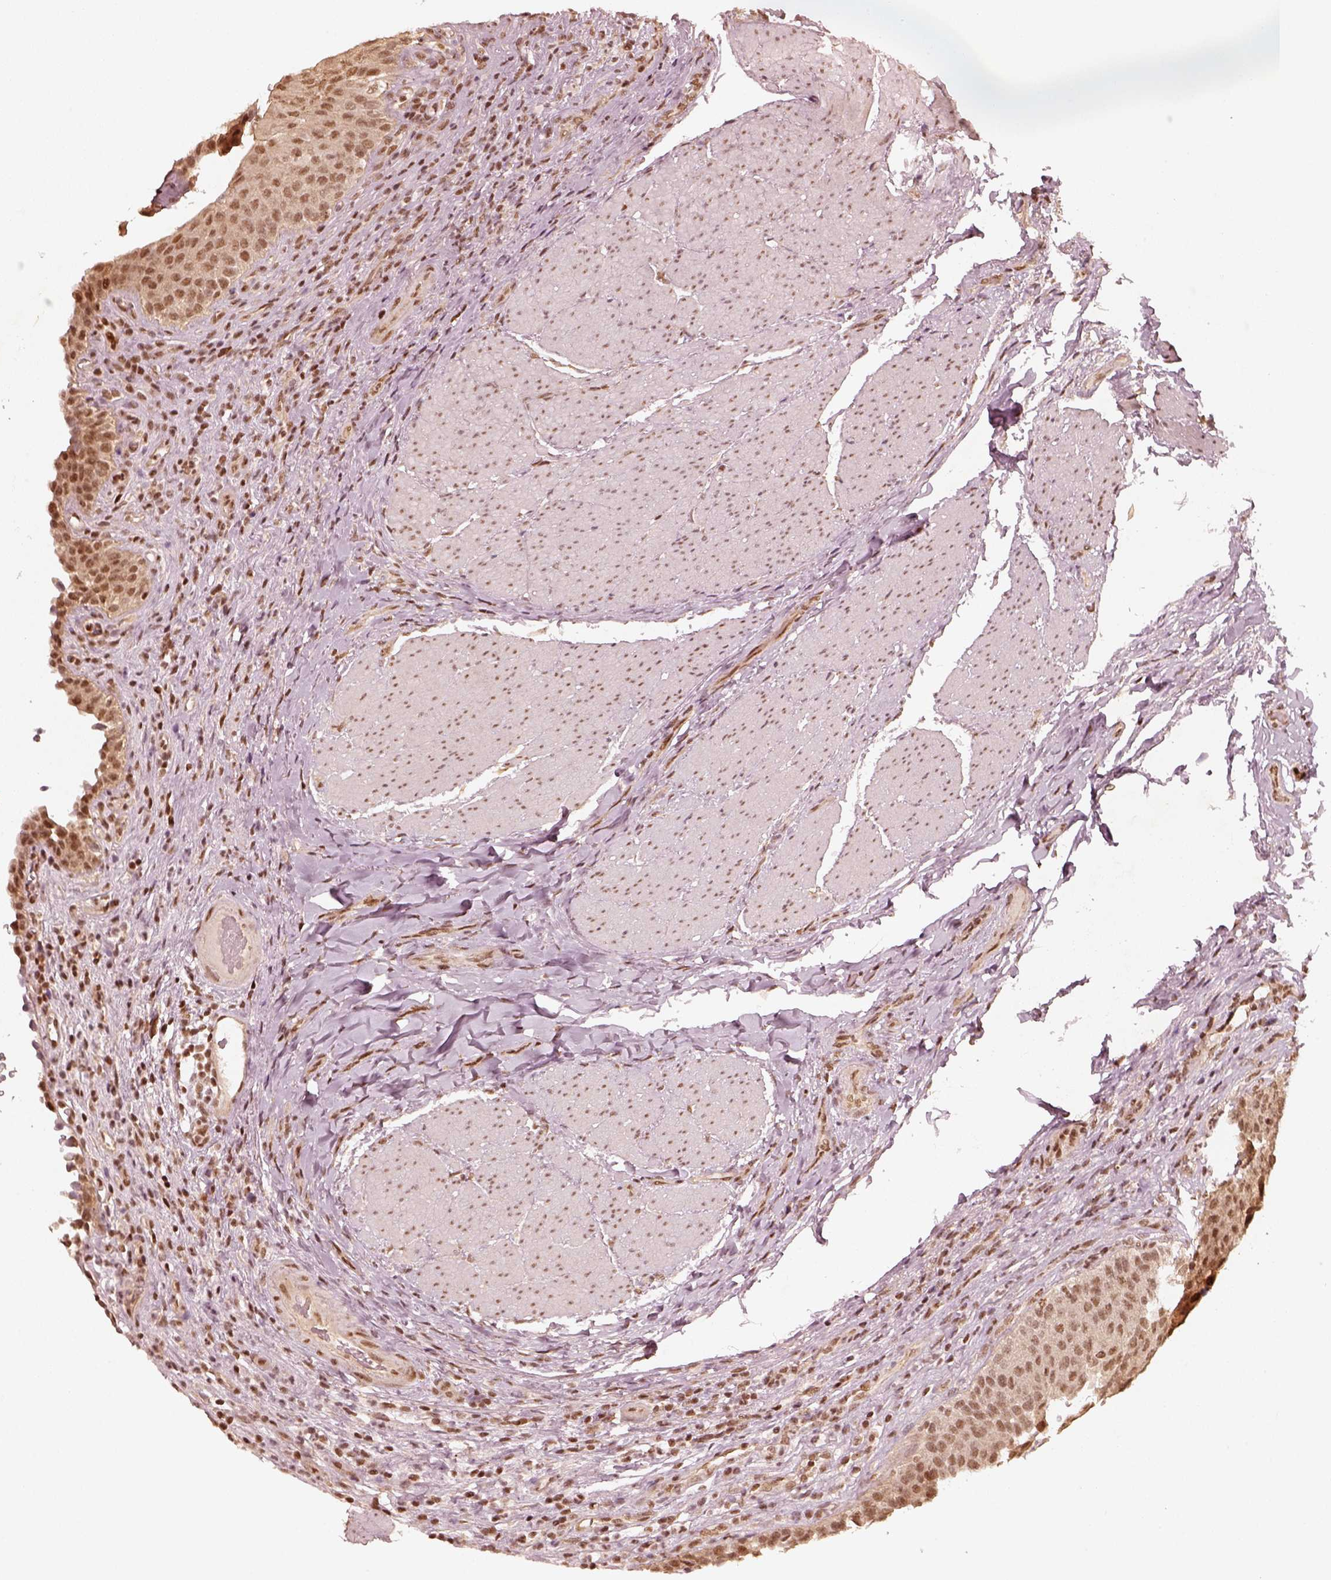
{"staining": {"intensity": "moderate", "quantity": ">75%", "location": "nuclear"}, "tissue": "urinary bladder", "cell_type": "Urothelial cells", "image_type": "normal", "snomed": [{"axis": "morphology", "description": "Normal tissue, NOS"}, {"axis": "topography", "description": "Urinary bladder"}, {"axis": "topography", "description": "Peripheral nerve tissue"}], "caption": "This histopathology image demonstrates immunohistochemistry staining of benign human urinary bladder, with medium moderate nuclear staining in approximately >75% of urothelial cells.", "gene": "GMEB2", "patient": {"sex": "male", "age": 66}}